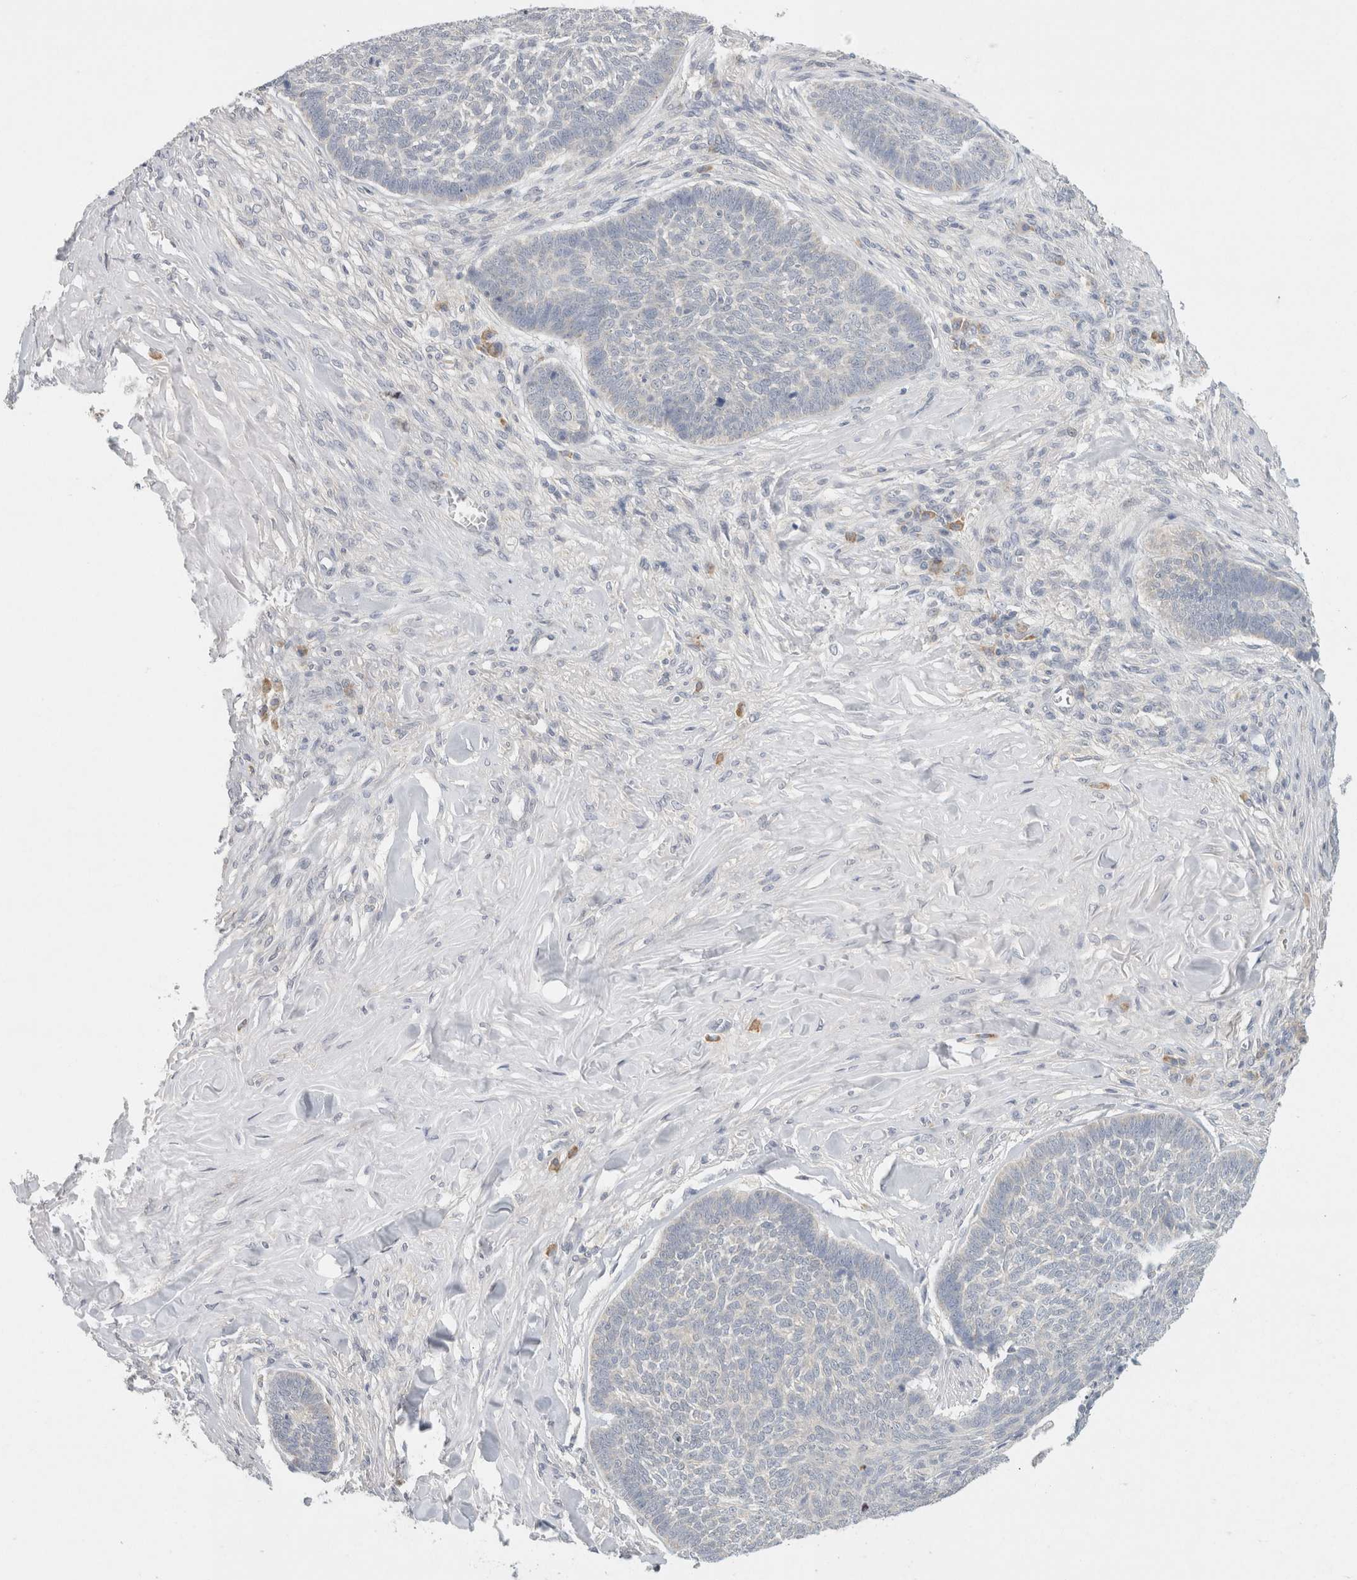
{"staining": {"intensity": "negative", "quantity": "none", "location": "none"}, "tissue": "skin cancer", "cell_type": "Tumor cells", "image_type": "cancer", "snomed": [{"axis": "morphology", "description": "Basal cell carcinoma"}, {"axis": "topography", "description": "Skin"}], "caption": "The micrograph exhibits no staining of tumor cells in skin cancer (basal cell carcinoma). (DAB immunohistochemistry (IHC) with hematoxylin counter stain).", "gene": "CHRM4", "patient": {"sex": "male", "age": 84}}